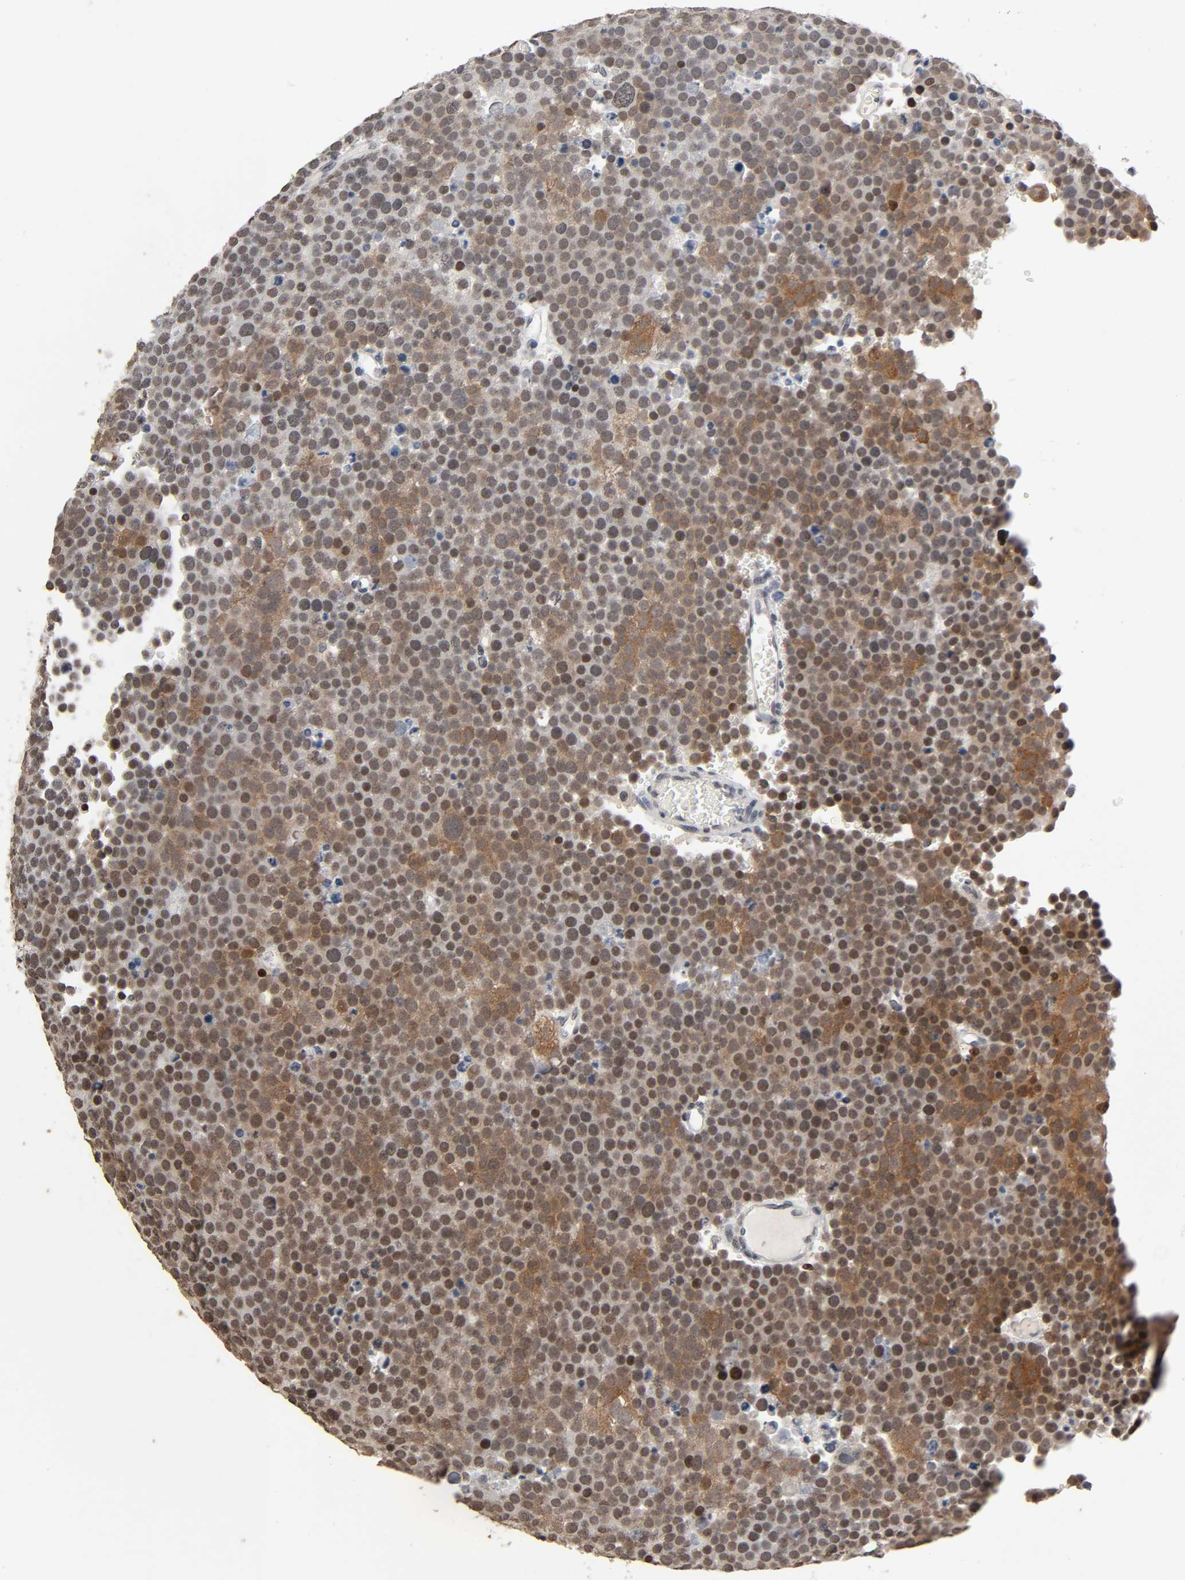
{"staining": {"intensity": "moderate", "quantity": "<25%", "location": "cytoplasmic/membranous"}, "tissue": "testis cancer", "cell_type": "Tumor cells", "image_type": "cancer", "snomed": [{"axis": "morphology", "description": "Seminoma, NOS"}, {"axis": "topography", "description": "Testis"}], "caption": "The immunohistochemical stain highlights moderate cytoplasmic/membranous positivity in tumor cells of testis seminoma tissue. (Brightfield microscopy of DAB IHC at high magnification).", "gene": "STK4", "patient": {"sex": "male", "age": 71}}